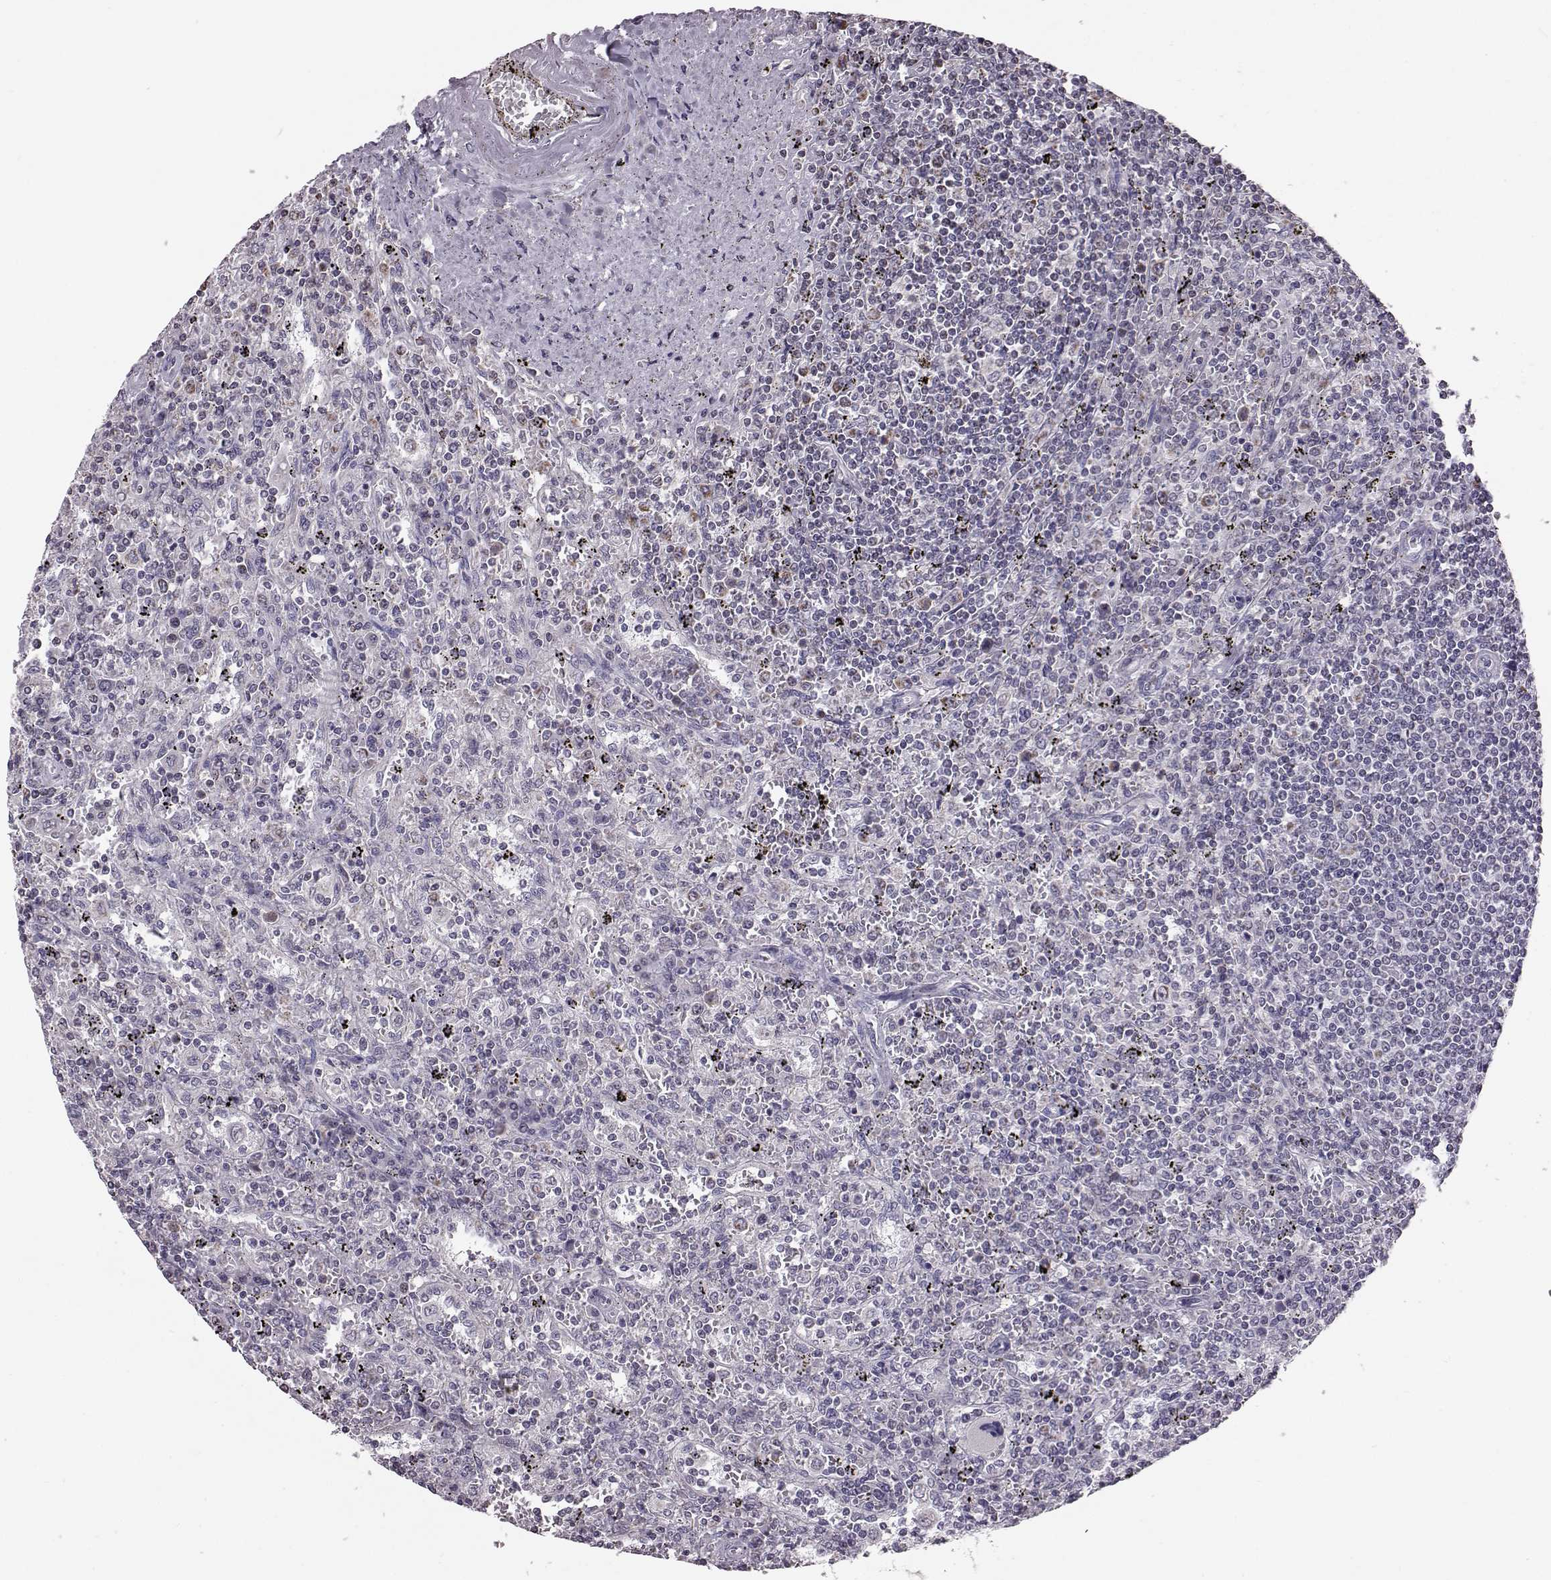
{"staining": {"intensity": "negative", "quantity": "none", "location": "none"}, "tissue": "lymphoma", "cell_type": "Tumor cells", "image_type": "cancer", "snomed": [{"axis": "morphology", "description": "Malignant lymphoma, non-Hodgkin's type, Low grade"}, {"axis": "topography", "description": "Spleen"}], "caption": "IHC of low-grade malignant lymphoma, non-Hodgkin's type shows no staining in tumor cells.", "gene": "ALDH3A1", "patient": {"sex": "male", "age": 62}}